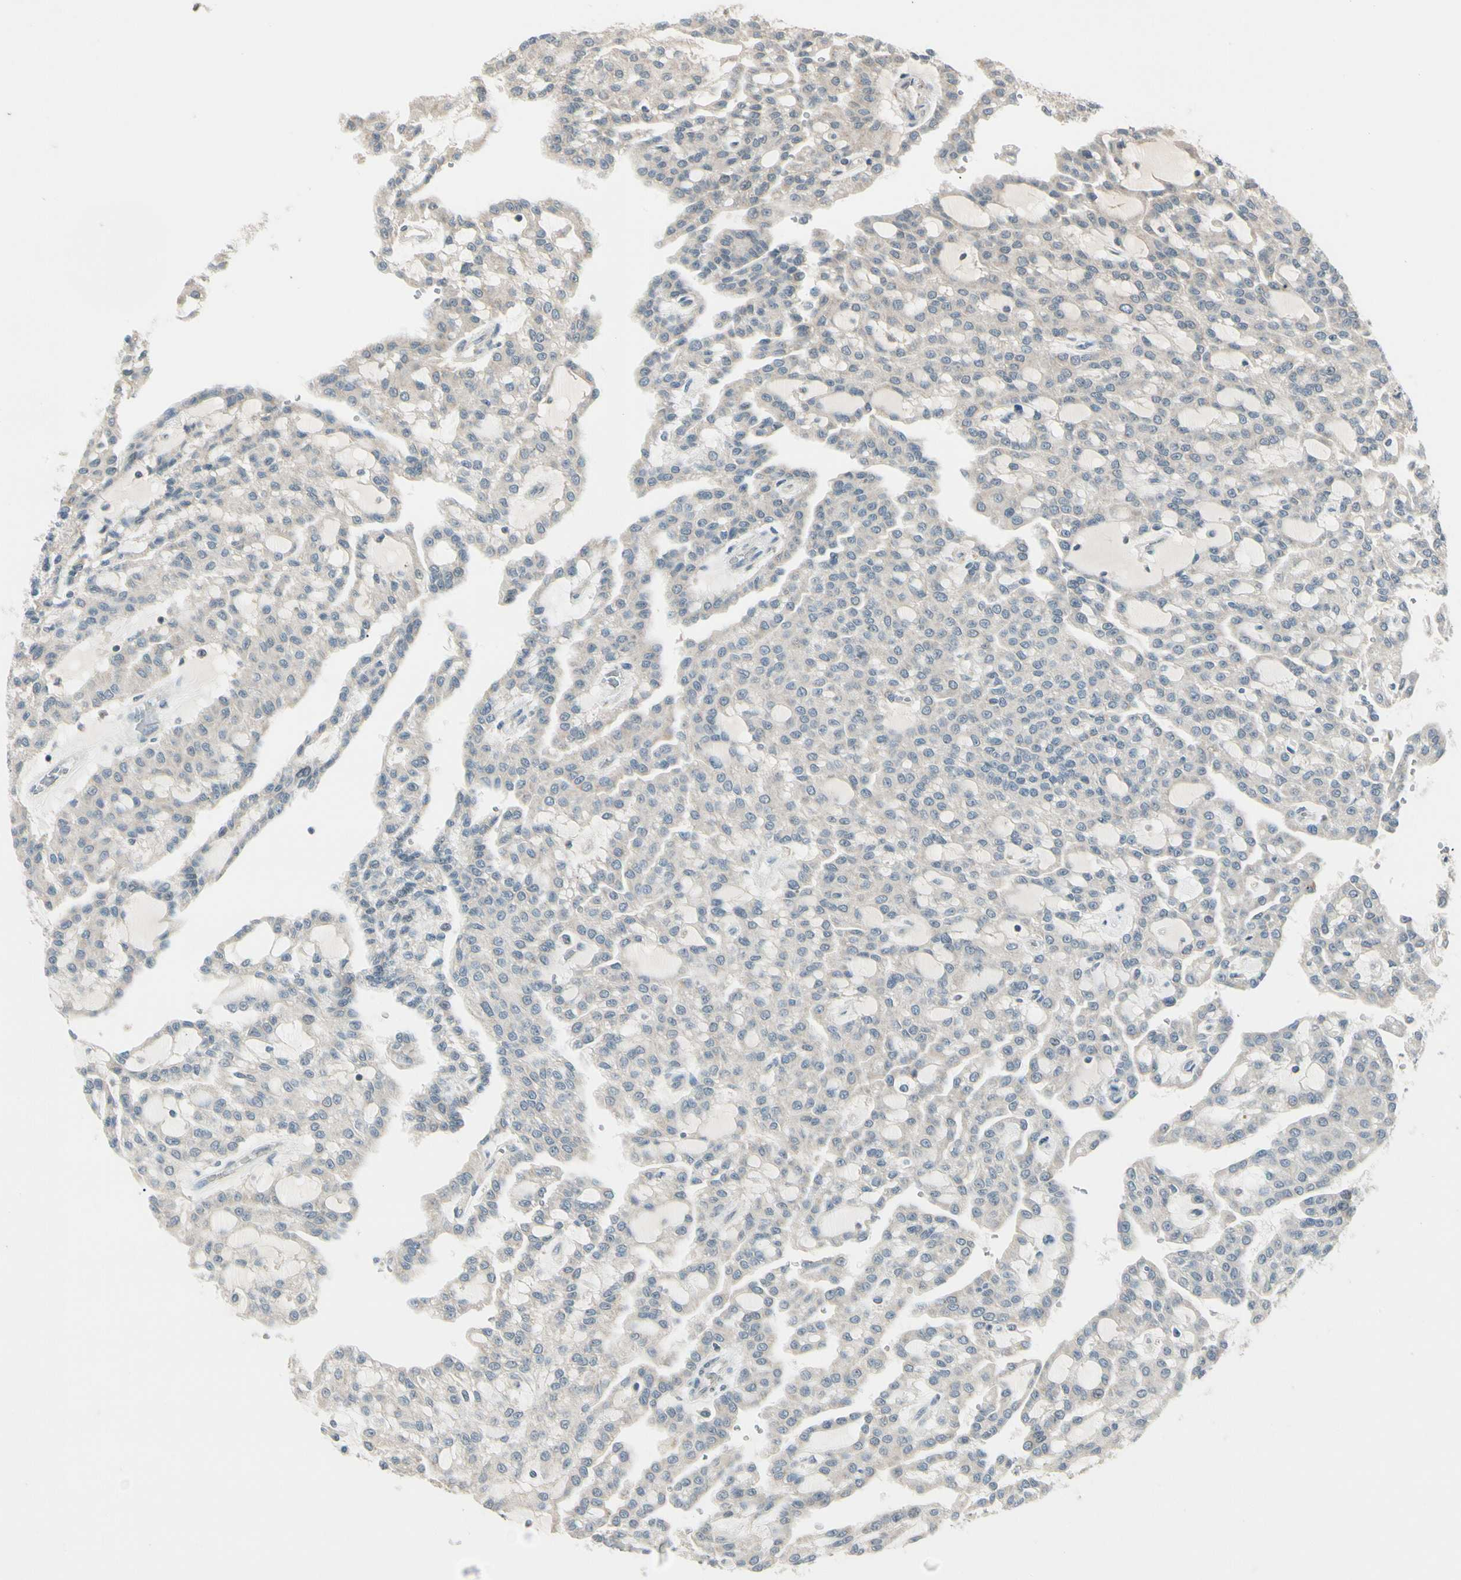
{"staining": {"intensity": "weak", "quantity": "25%-75%", "location": "cytoplasmic/membranous"}, "tissue": "renal cancer", "cell_type": "Tumor cells", "image_type": "cancer", "snomed": [{"axis": "morphology", "description": "Adenocarcinoma, NOS"}, {"axis": "topography", "description": "Kidney"}], "caption": "Protein staining by immunohistochemistry exhibits weak cytoplasmic/membranous staining in approximately 25%-75% of tumor cells in renal adenocarcinoma.", "gene": "ZSCAN12", "patient": {"sex": "male", "age": 63}}